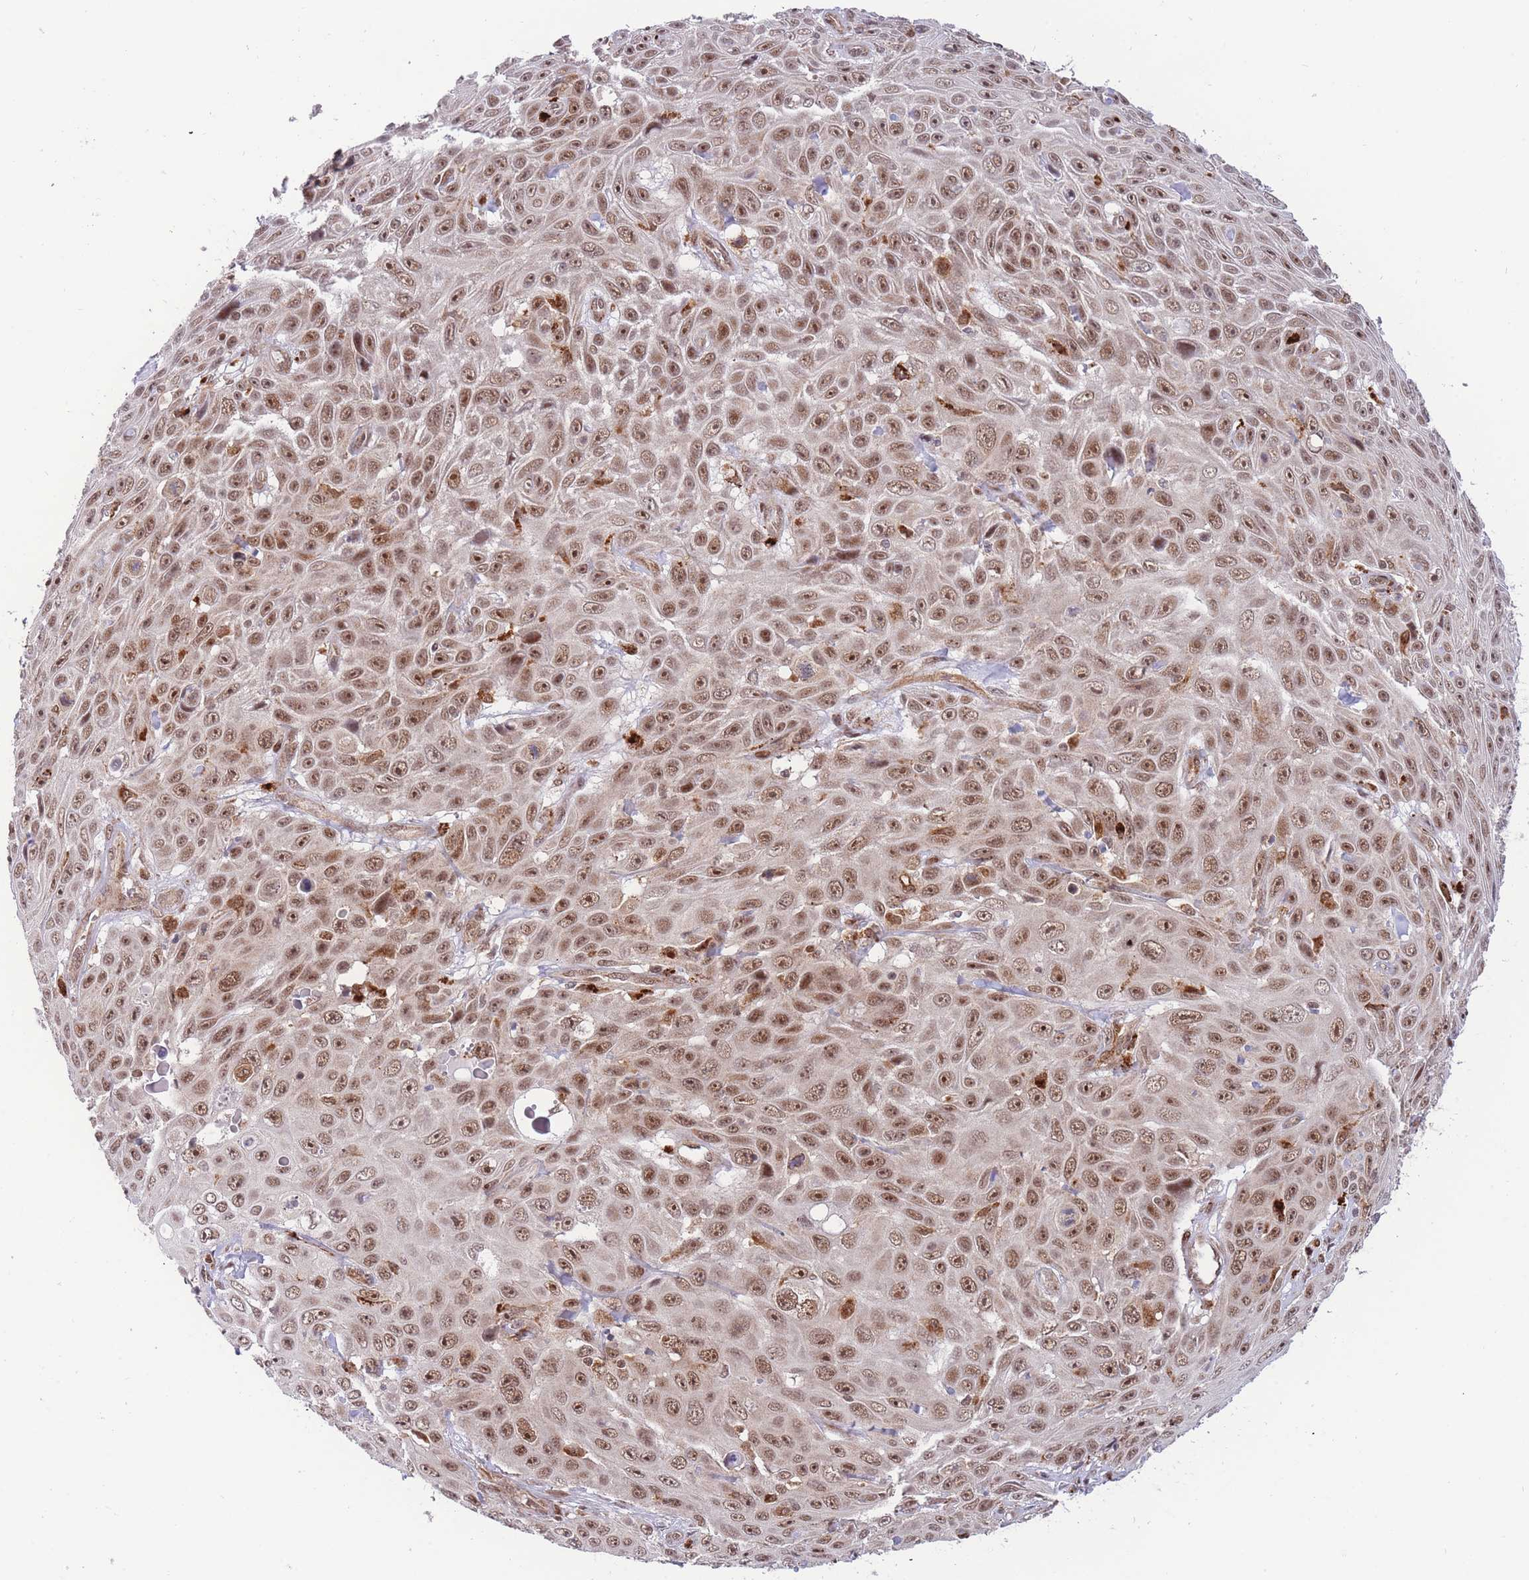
{"staining": {"intensity": "moderate", "quantity": "25%-75%", "location": "nuclear"}, "tissue": "skin cancer", "cell_type": "Tumor cells", "image_type": "cancer", "snomed": [{"axis": "morphology", "description": "Squamous cell carcinoma, NOS"}, {"axis": "topography", "description": "Skin"}], "caption": "Tumor cells display medium levels of moderate nuclear staining in about 25%-75% of cells in human skin cancer (squamous cell carcinoma).", "gene": "BOD1L1", "patient": {"sex": "male", "age": 82}}